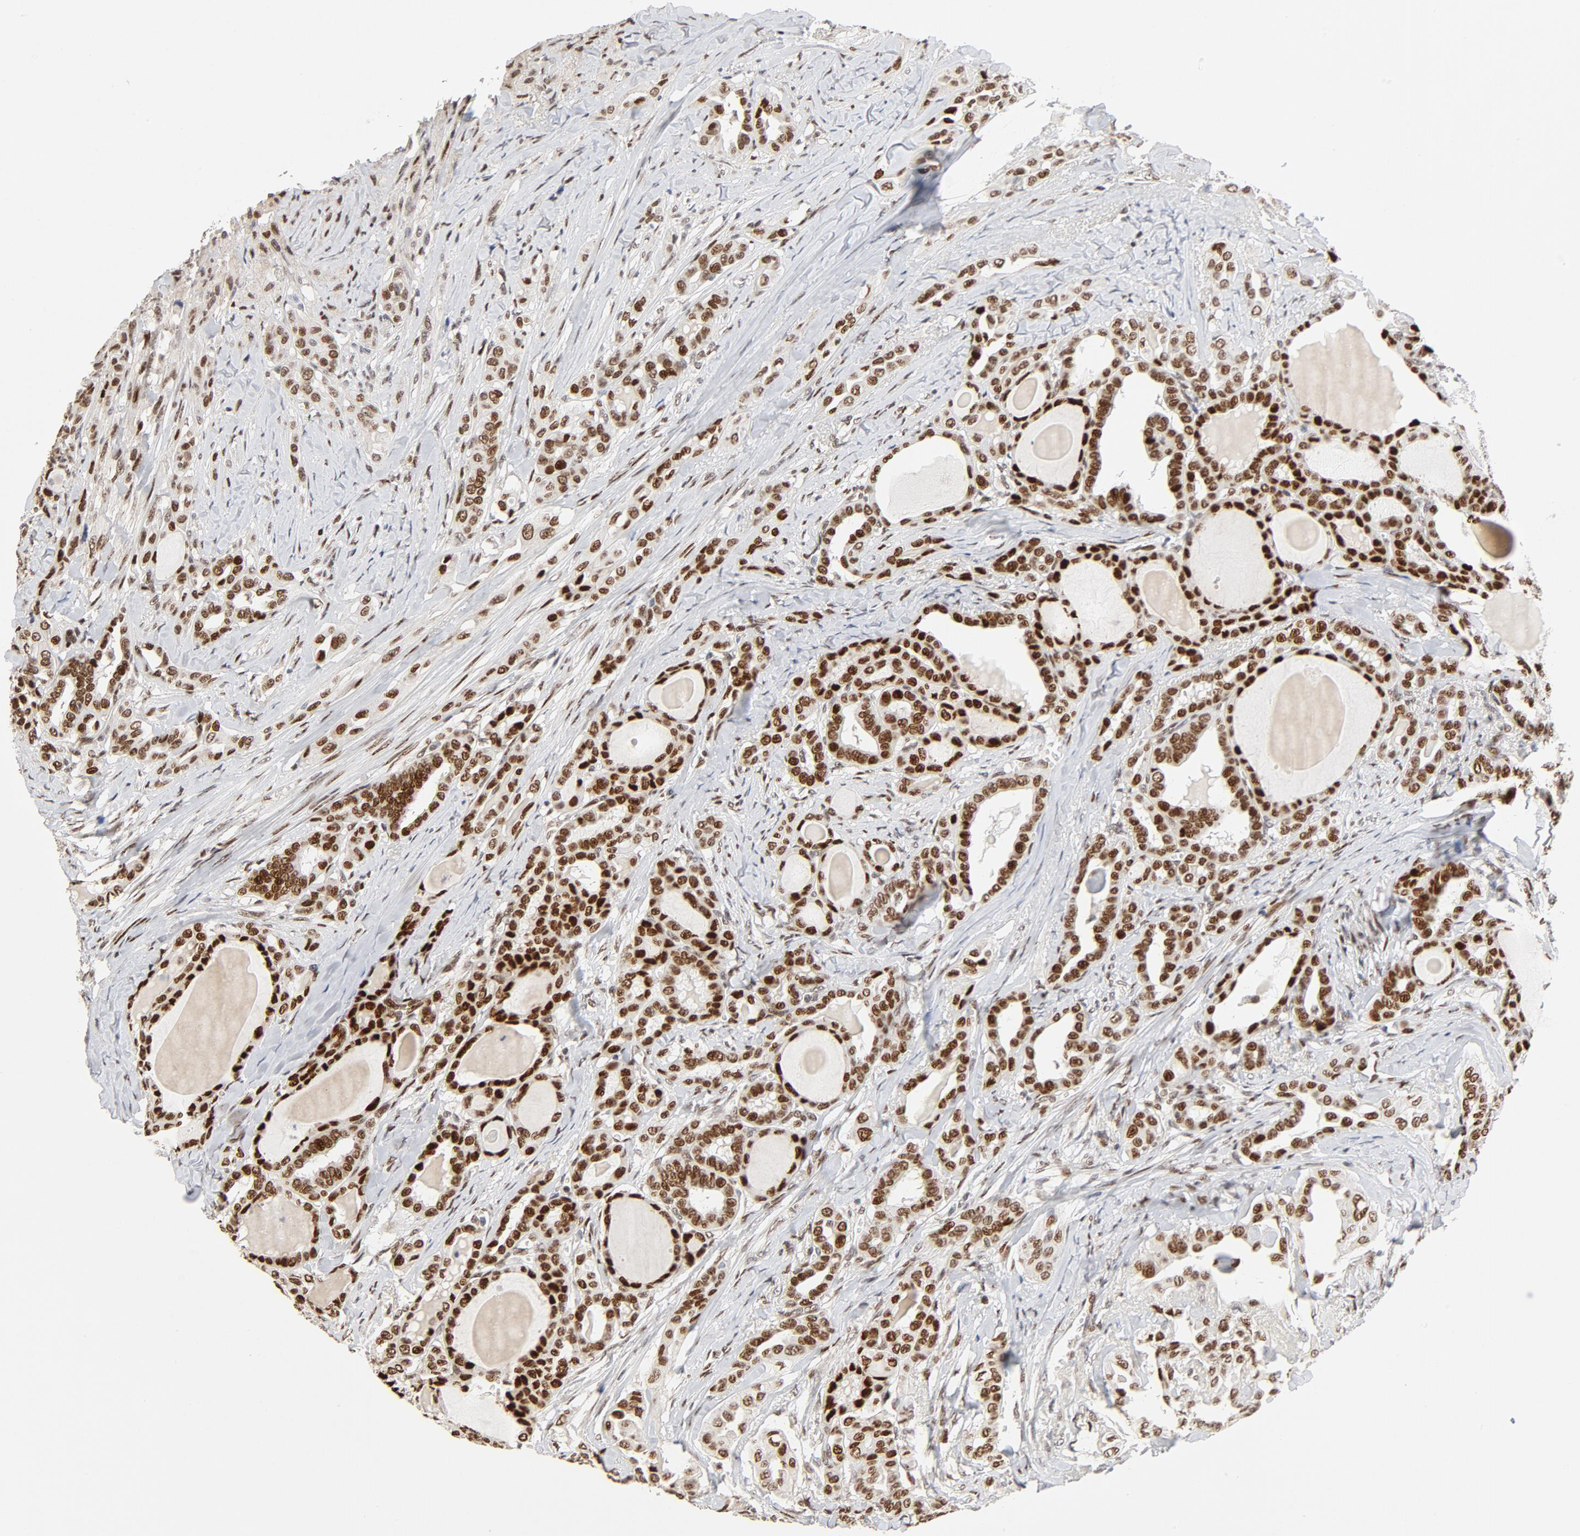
{"staining": {"intensity": "strong", "quantity": ">75%", "location": "nuclear"}, "tissue": "thyroid cancer", "cell_type": "Tumor cells", "image_type": "cancer", "snomed": [{"axis": "morphology", "description": "Papillary adenocarcinoma, NOS"}, {"axis": "topography", "description": "Thyroid gland"}], "caption": "Strong nuclear staining for a protein is appreciated in approximately >75% of tumor cells of papillary adenocarcinoma (thyroid) using immunohistochemistry.", "gene": "GTF2I", "patient": {"sex": "male", "age": 77}}